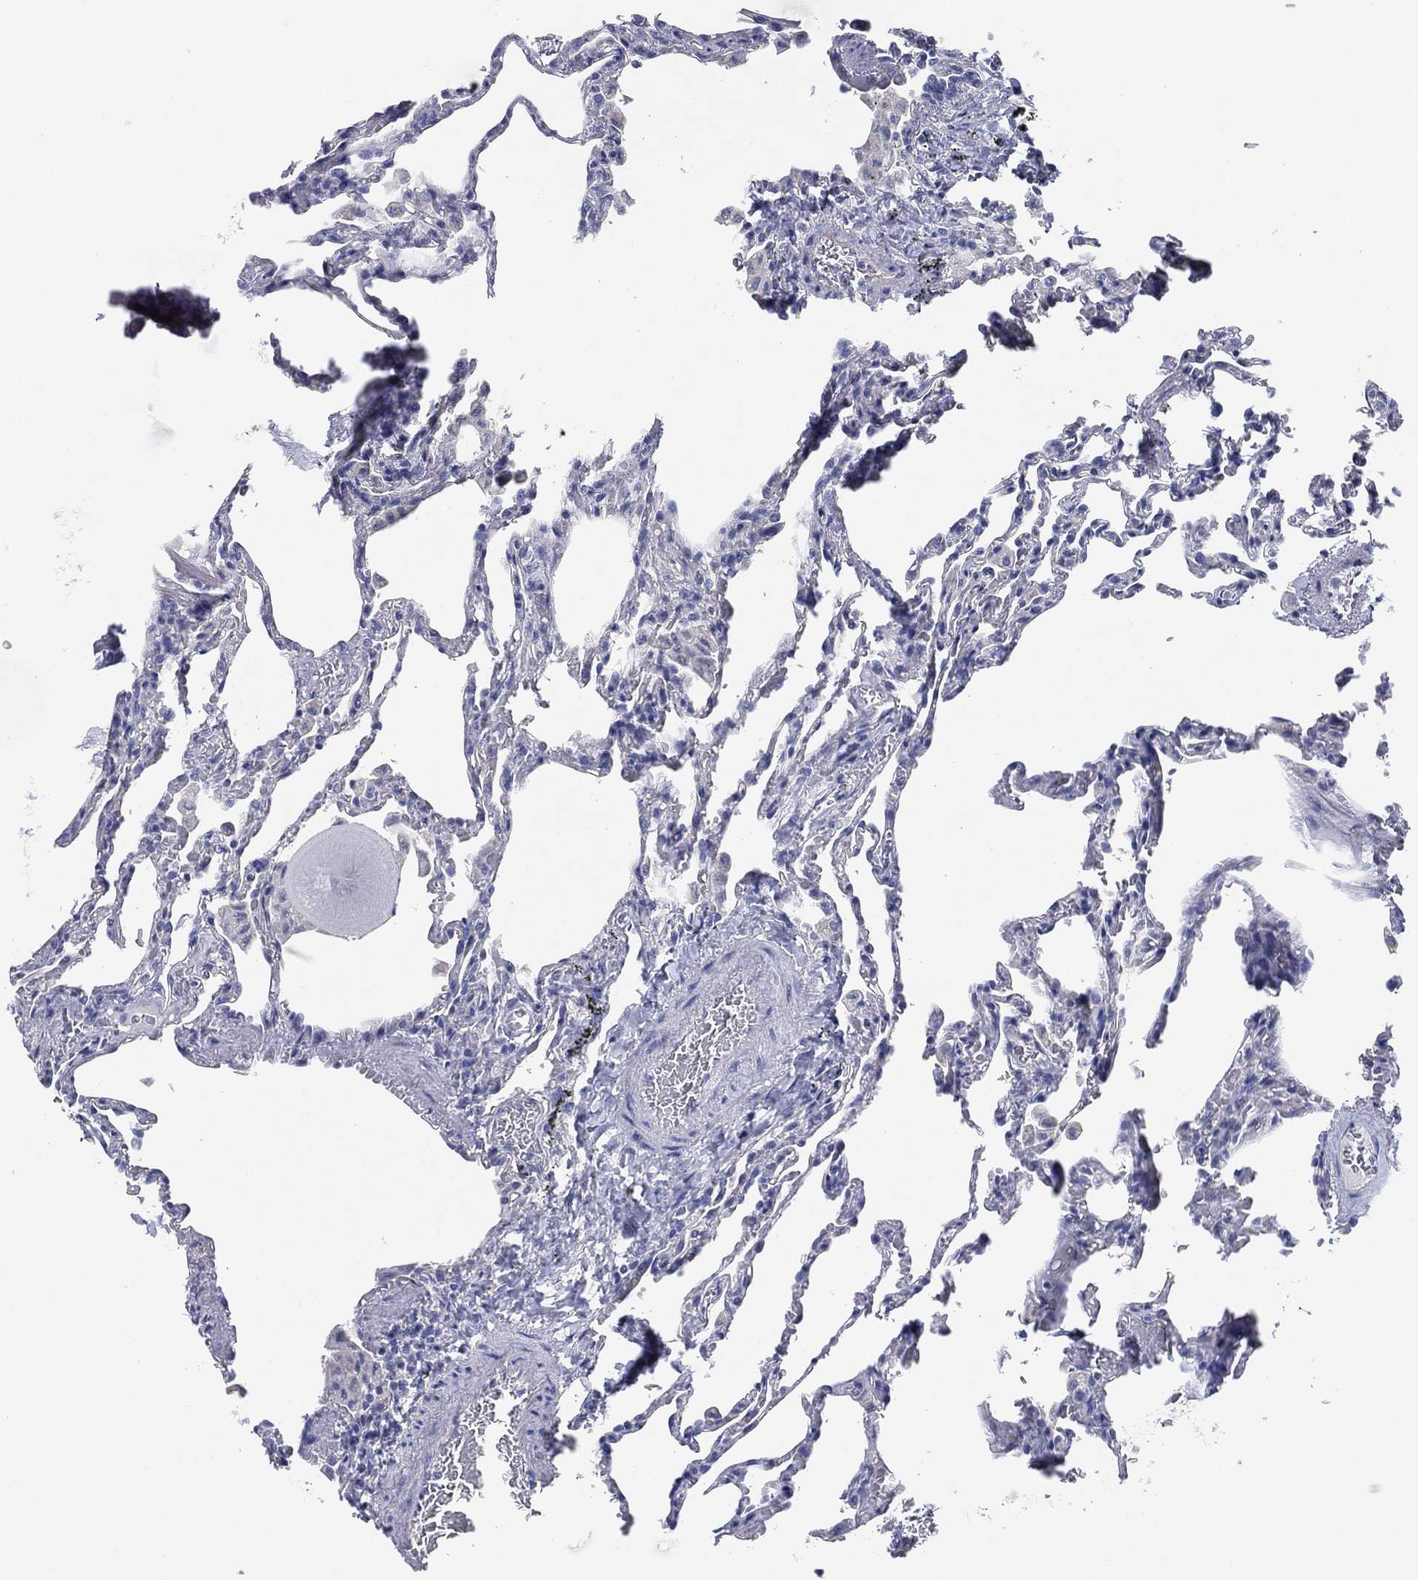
{"staining": {"intensity": "negative", "quantity": "none", "location": "none"}, "tissue": "lung", "cell_type": "Alveolar cells", "image_type": "normal", "snomed": [{"axis": "morphology", "description": "Normal tissue, NOS"}, {"axis": "topography", "description": "Lung"}], "caption": "Immunohistochemistry (IHC) of normal lung shows no positivity in alveolar cells.", "gene": "CCDC70", "patient": {"sex": "female", "age": 43}}